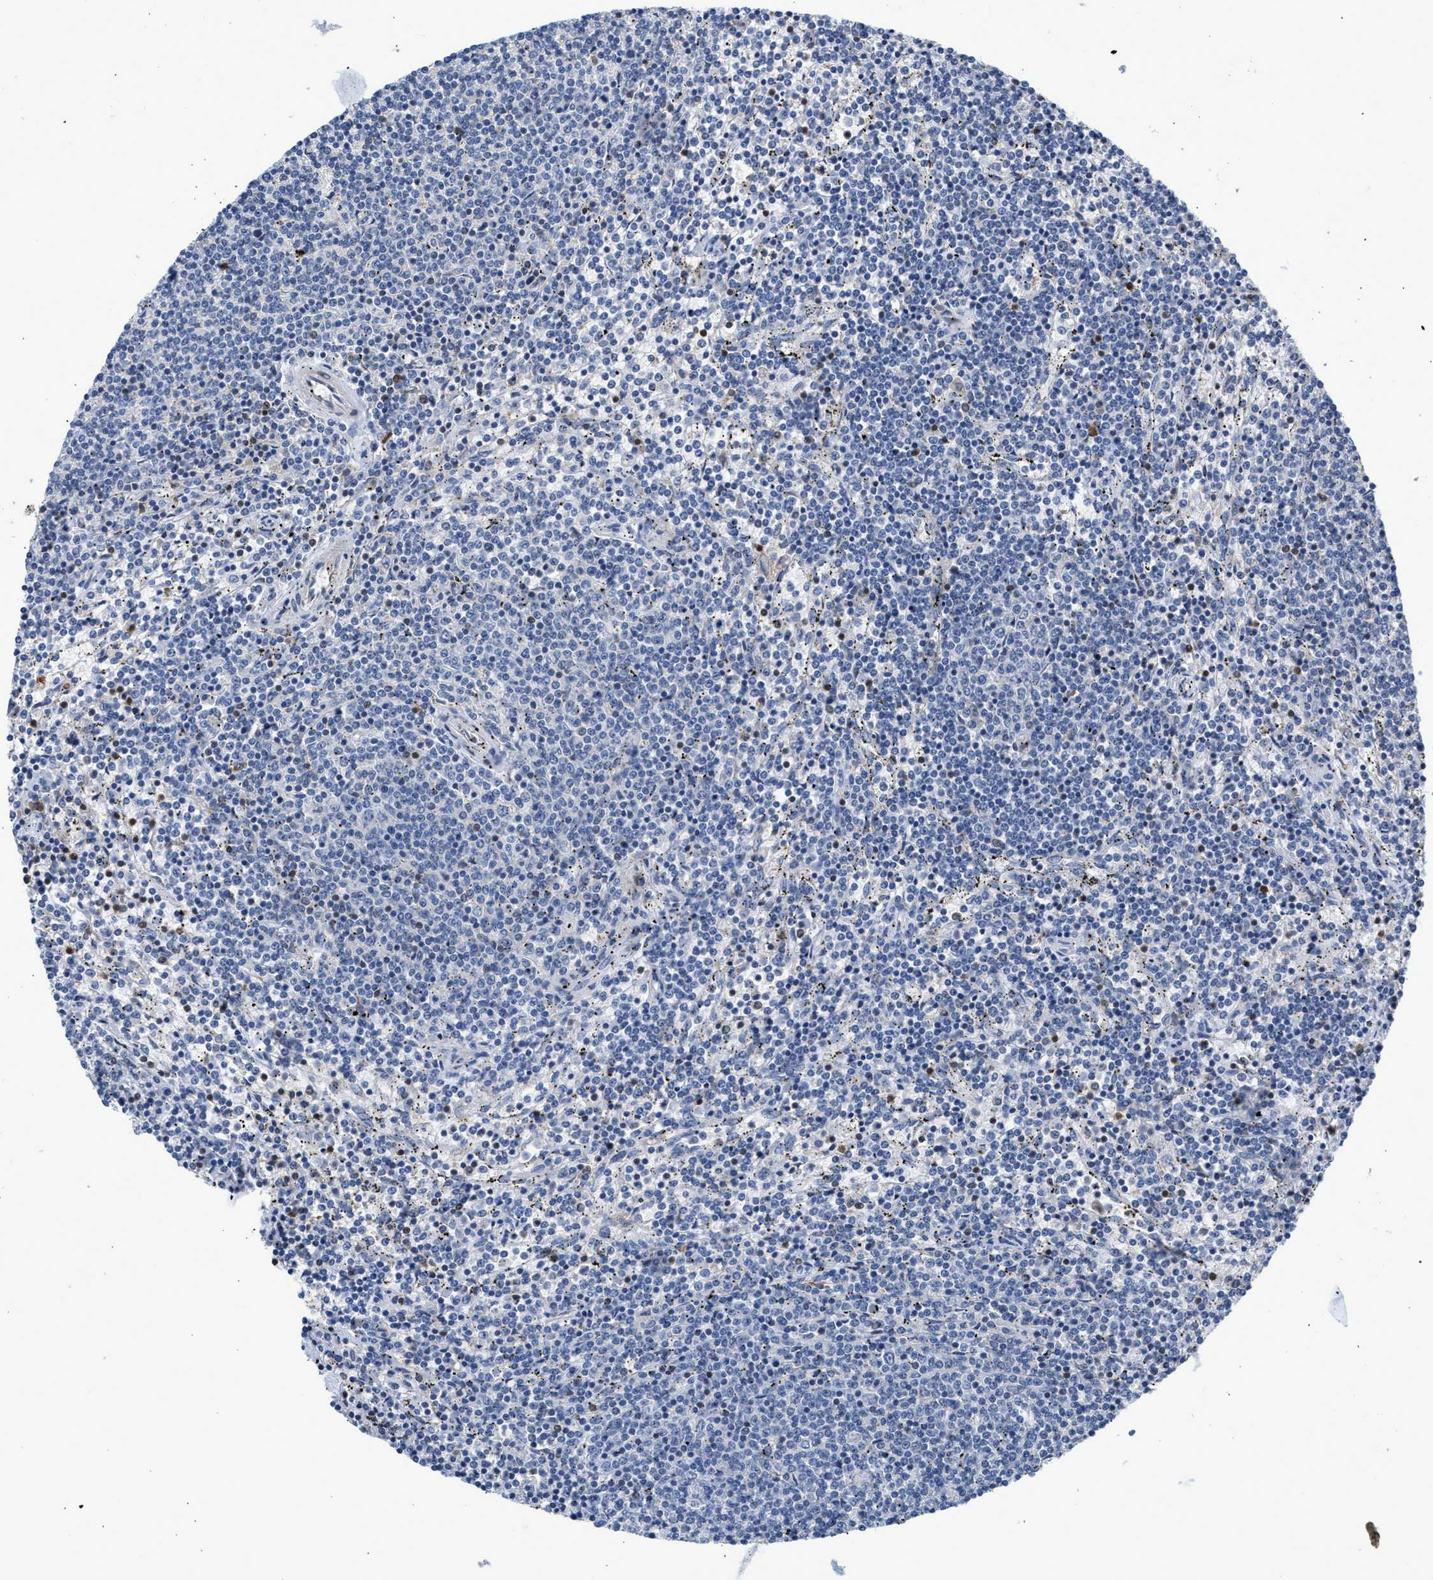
{"staining": {"intensity": "negative", "quantity": "none", "location": "none"}, "tissue": "lymphoma", "cell_type": "Tumor cells", "image_type": "cancer", "snomed": [{"axis": "morphology", "description": "Malignant lymphoma, non-Hodgkin's type, Low grade"}, {"axis": "topography", "description": "Spleen"}], "caption": "Immunohistochemical staining of malignant lymphoma, non-Hodgkin's type (low-grade) exhibits no significant positivity in tumor cells.", "gene": "SLIT2", "patient": {"sex": "female", "age": 50}}